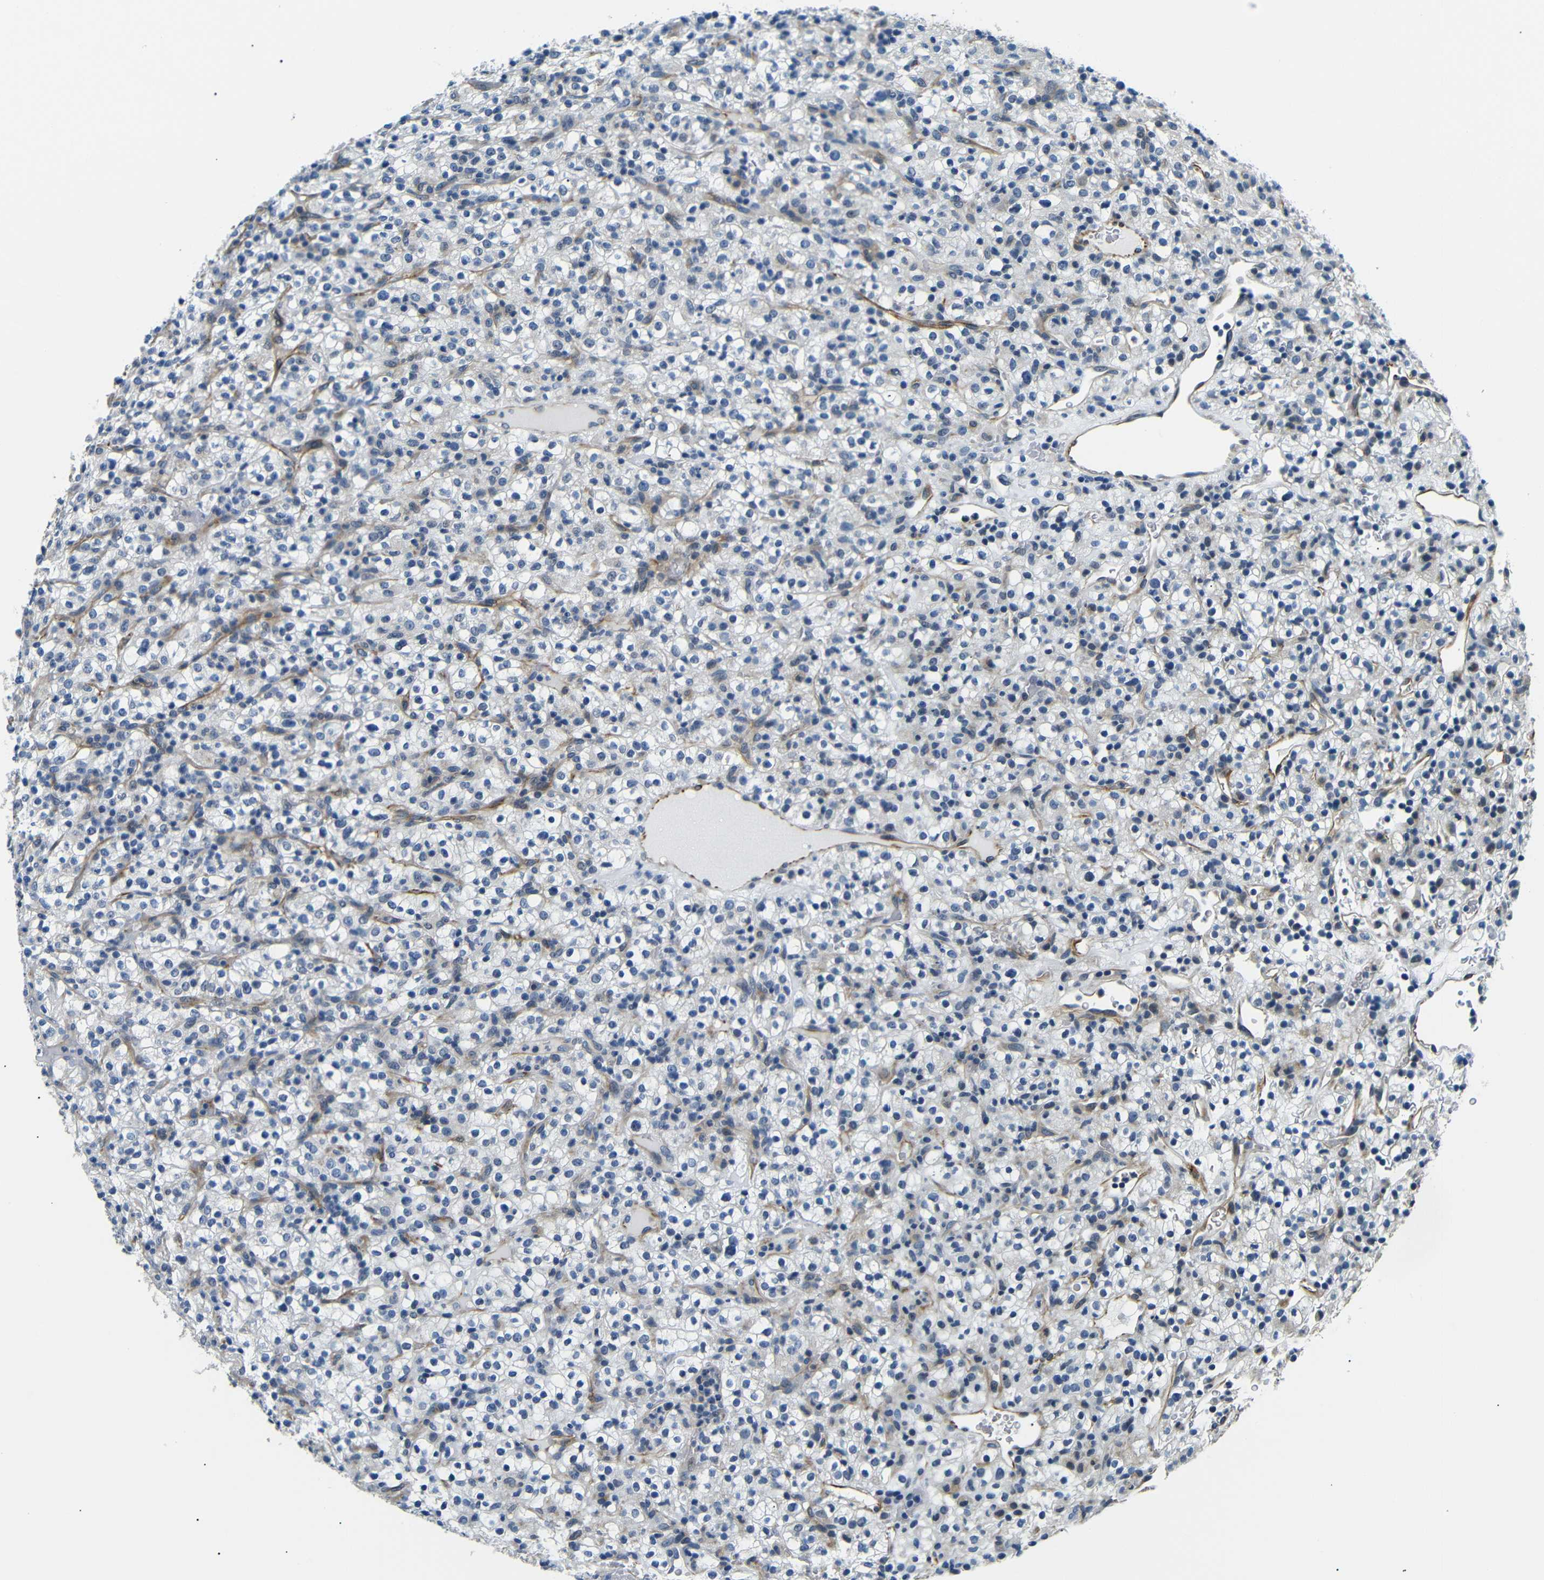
{"staining": {"intensity": "negative", "quantity": "none", "location": "none"}, "tissue": "renal cancer", "cell_type": "Tumor cells", "image_type": "cancer", "snomed": [{"axis": "morphology", "description": "Normal tissue, NOS"}, {"axis": "morphology", "description": "Adenocarcinoma, NOS"}, {"axis": "topography", "description": "Kidney"}], "caption": "The IHC photomicrograph has no significant positivity in tumor cells of renal cancer (adenocarcinoma) tissue.", "gene": "TAFA1", "patient": {"sex": "female", "age": 72}}